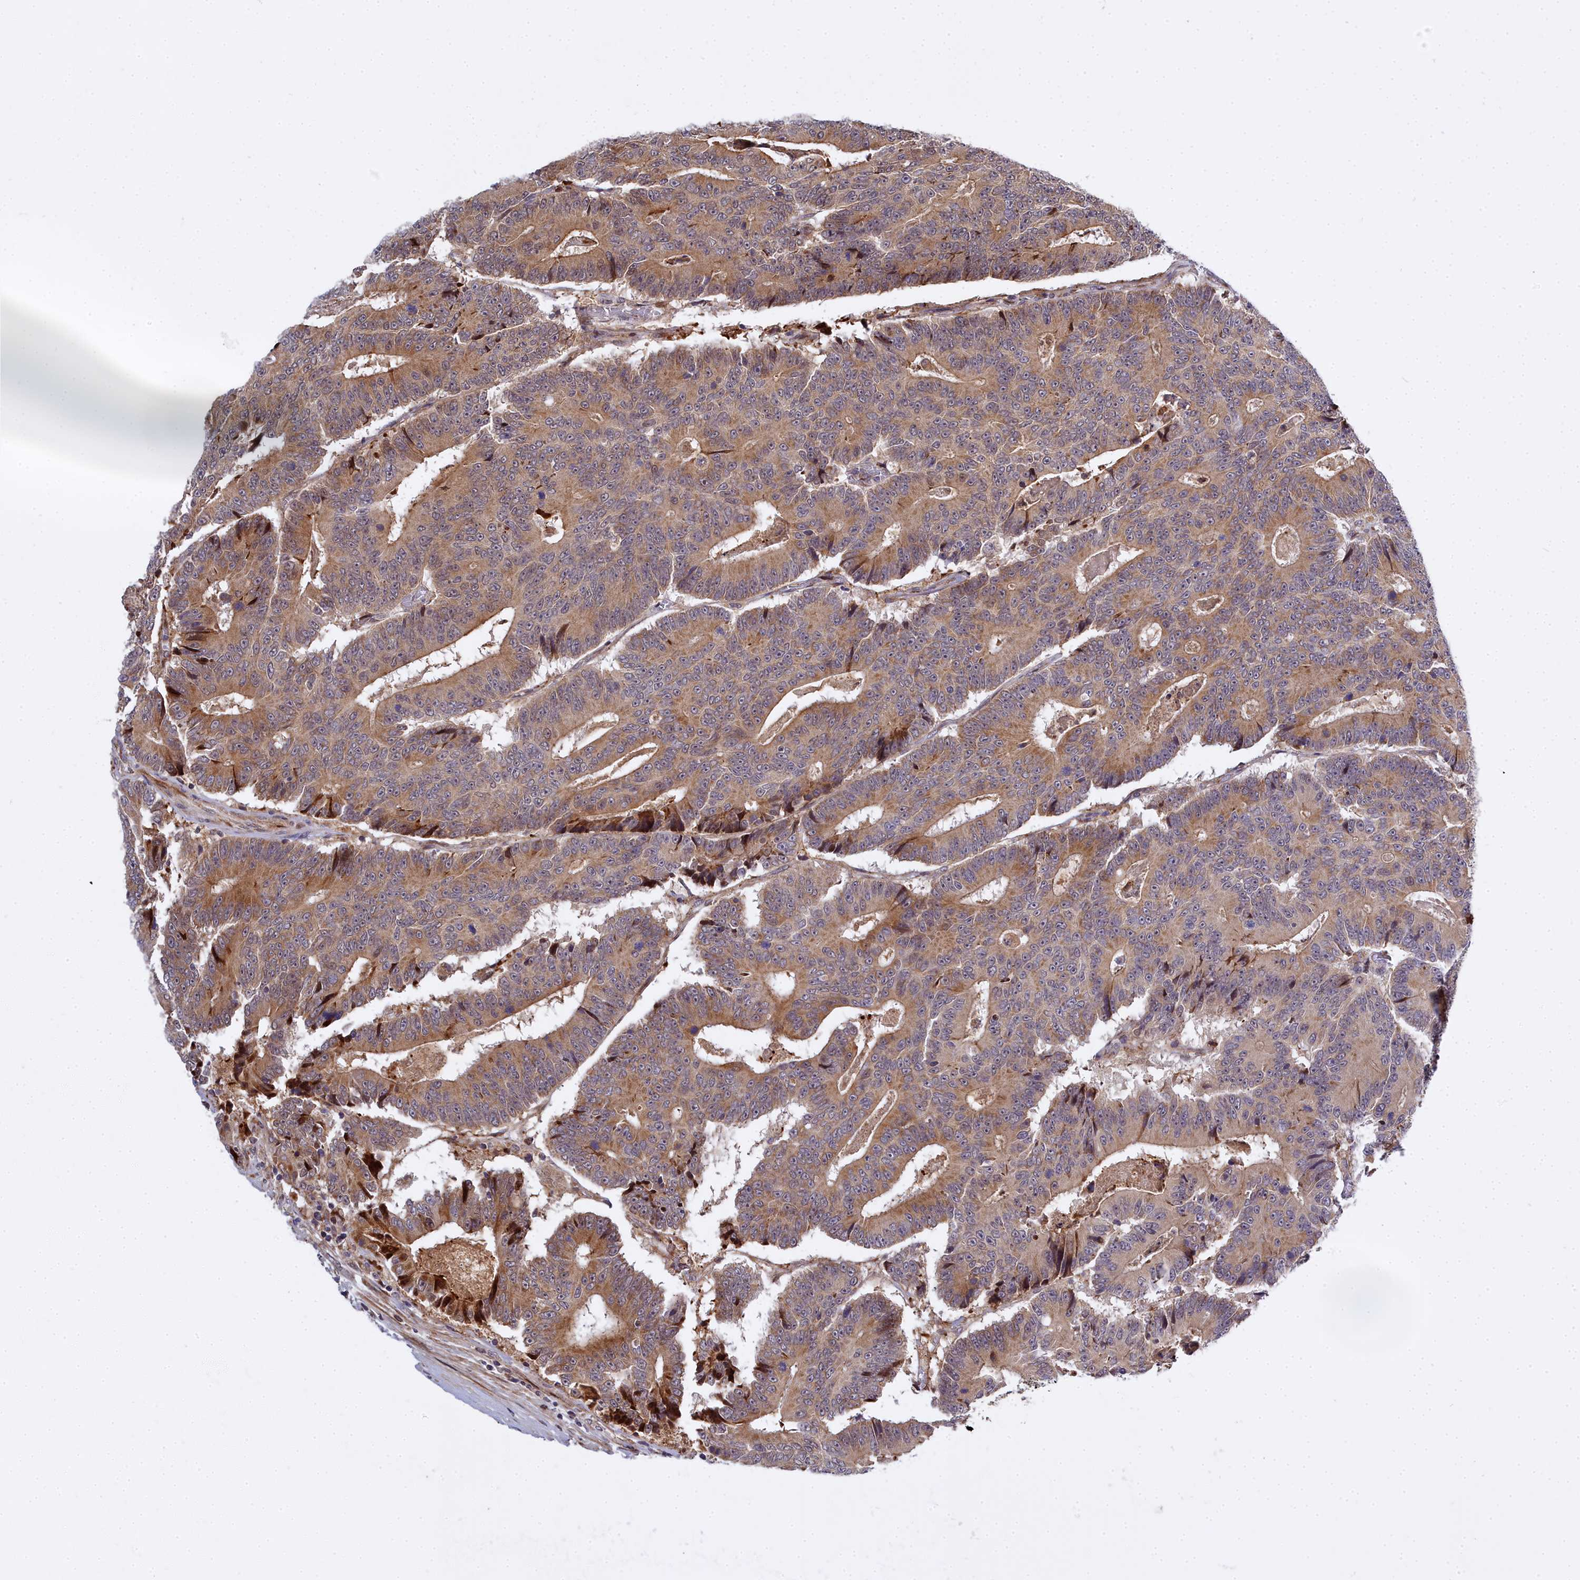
{"staining": {"intensity": "moderate", "quantity": ">75%", "location": "cytoplasmic/membranous"}, "tissue": "colorectal cancer", "cell_type": "Tumor cells", "image_type": "cancer", "snomed": [{"axis": "morphology", "description": "Adenocarcinoma, NOS"}, {"axis": "topography", "description": "Colon"}], "caption": "Immunohistochemical staining of human colorectal adenocarcinoma exhibits moderate cytoplasmic/membranous protein staining in approximately >75% of tumor cells. (DAB (3,3'-diaminobenzidine) IHC with brightfield microscopy, high magnification).", "gene": "MRPS11", "patient": {"sex": "male", "age": 83}}